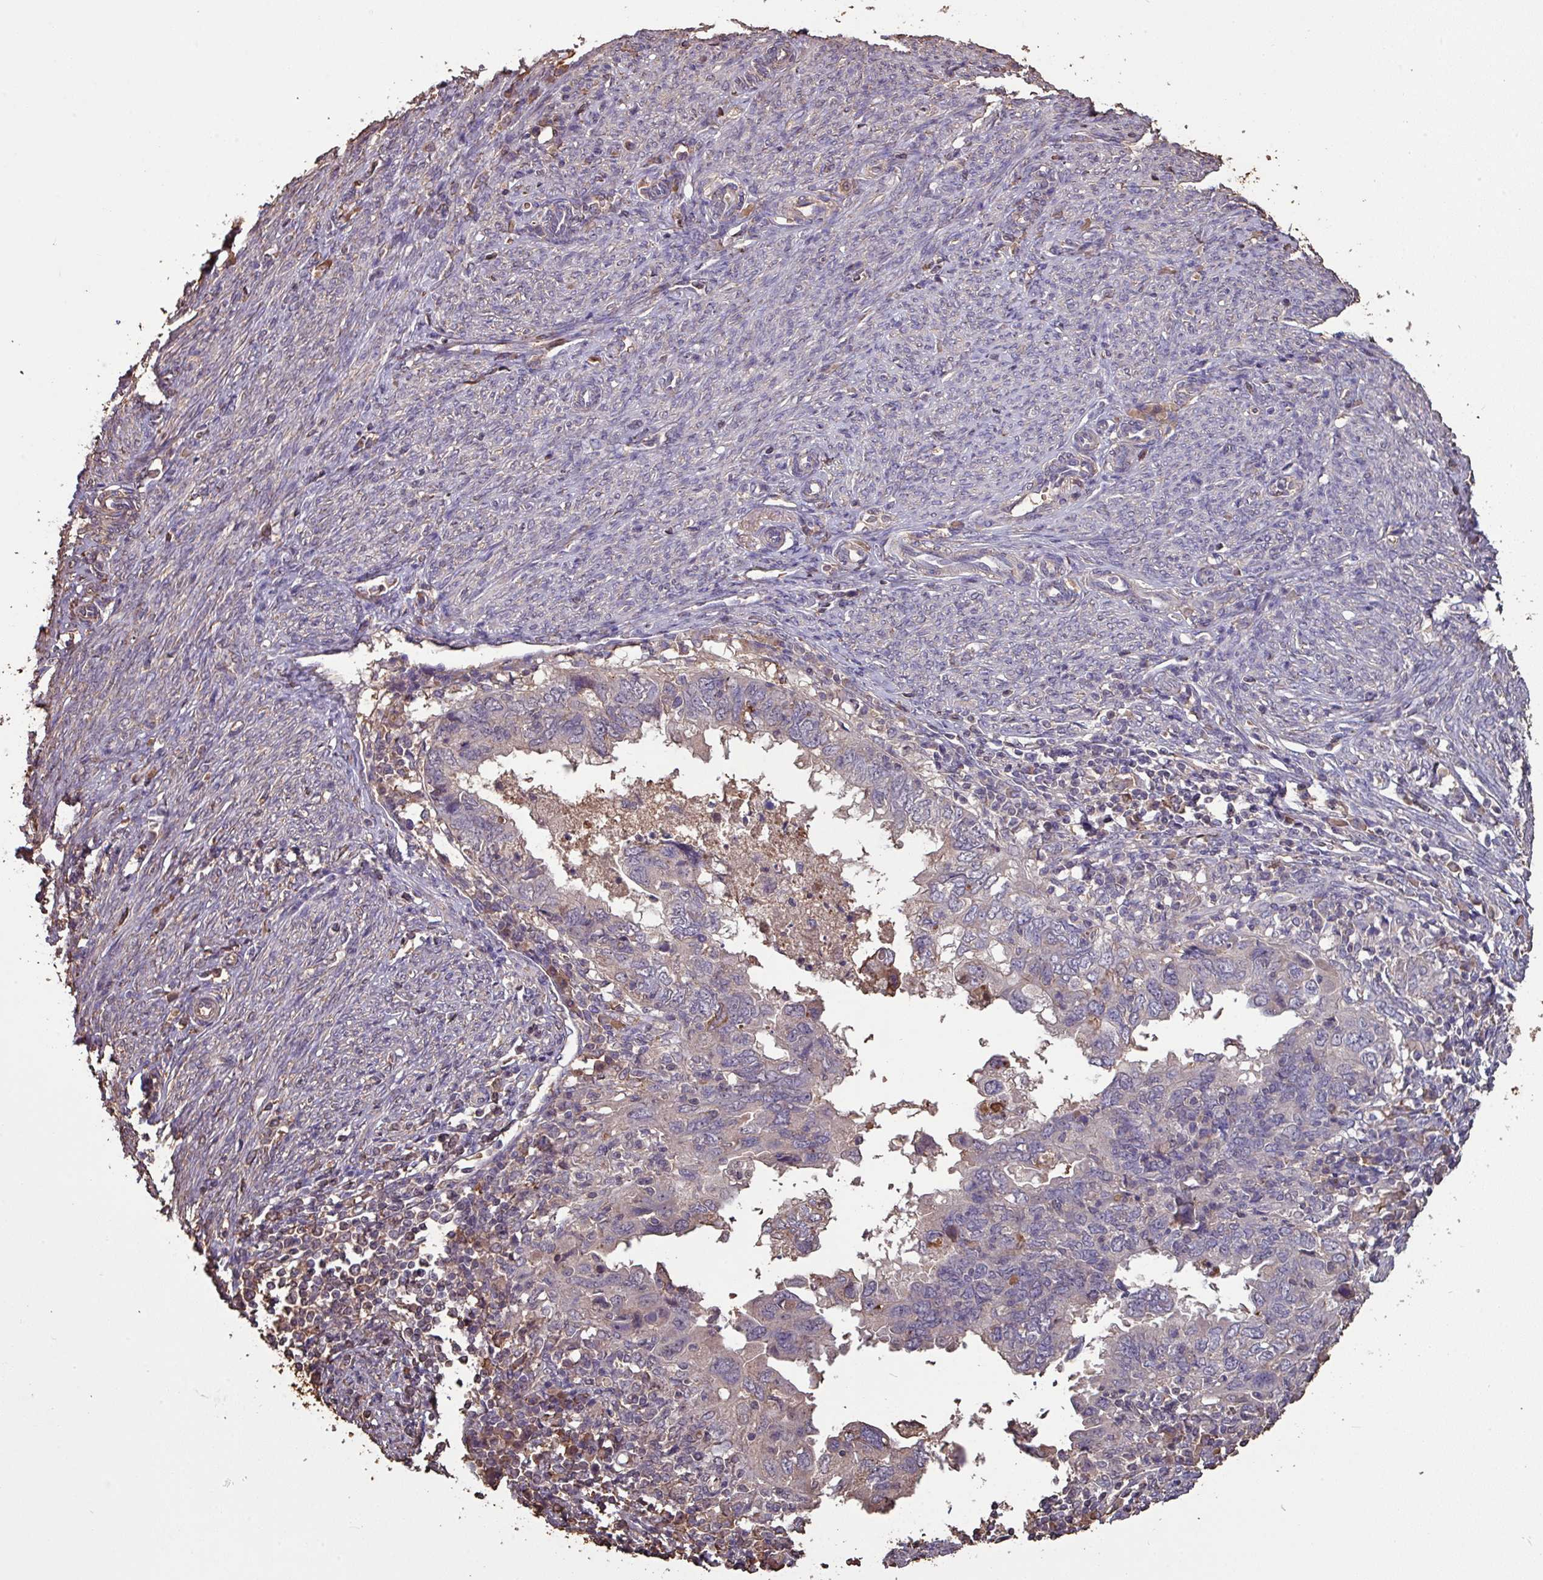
{"staining": {"intensity": "weak", "quantity": "25%-75%", "location": "cytoplasmic/membranous"}, "tissue": "endometrial cancer", "cell_type": "Tumor cells", "image_type": "cancer", "snomed": [{"axis": "morphology", "description": "Adenocarcinoma, NOS"}, {"axis": "topography", "description": "Uterus"}], "caption": "DAB immunohistochemical staining of endometrial cancer (adenocarcinoma) exhibits weak cytoplasmic/membranous protein expression in approximately 25%-75% of tumor cells.", "gene": "CAMK2B", "patient": {"sex": "female", "age": 77}}